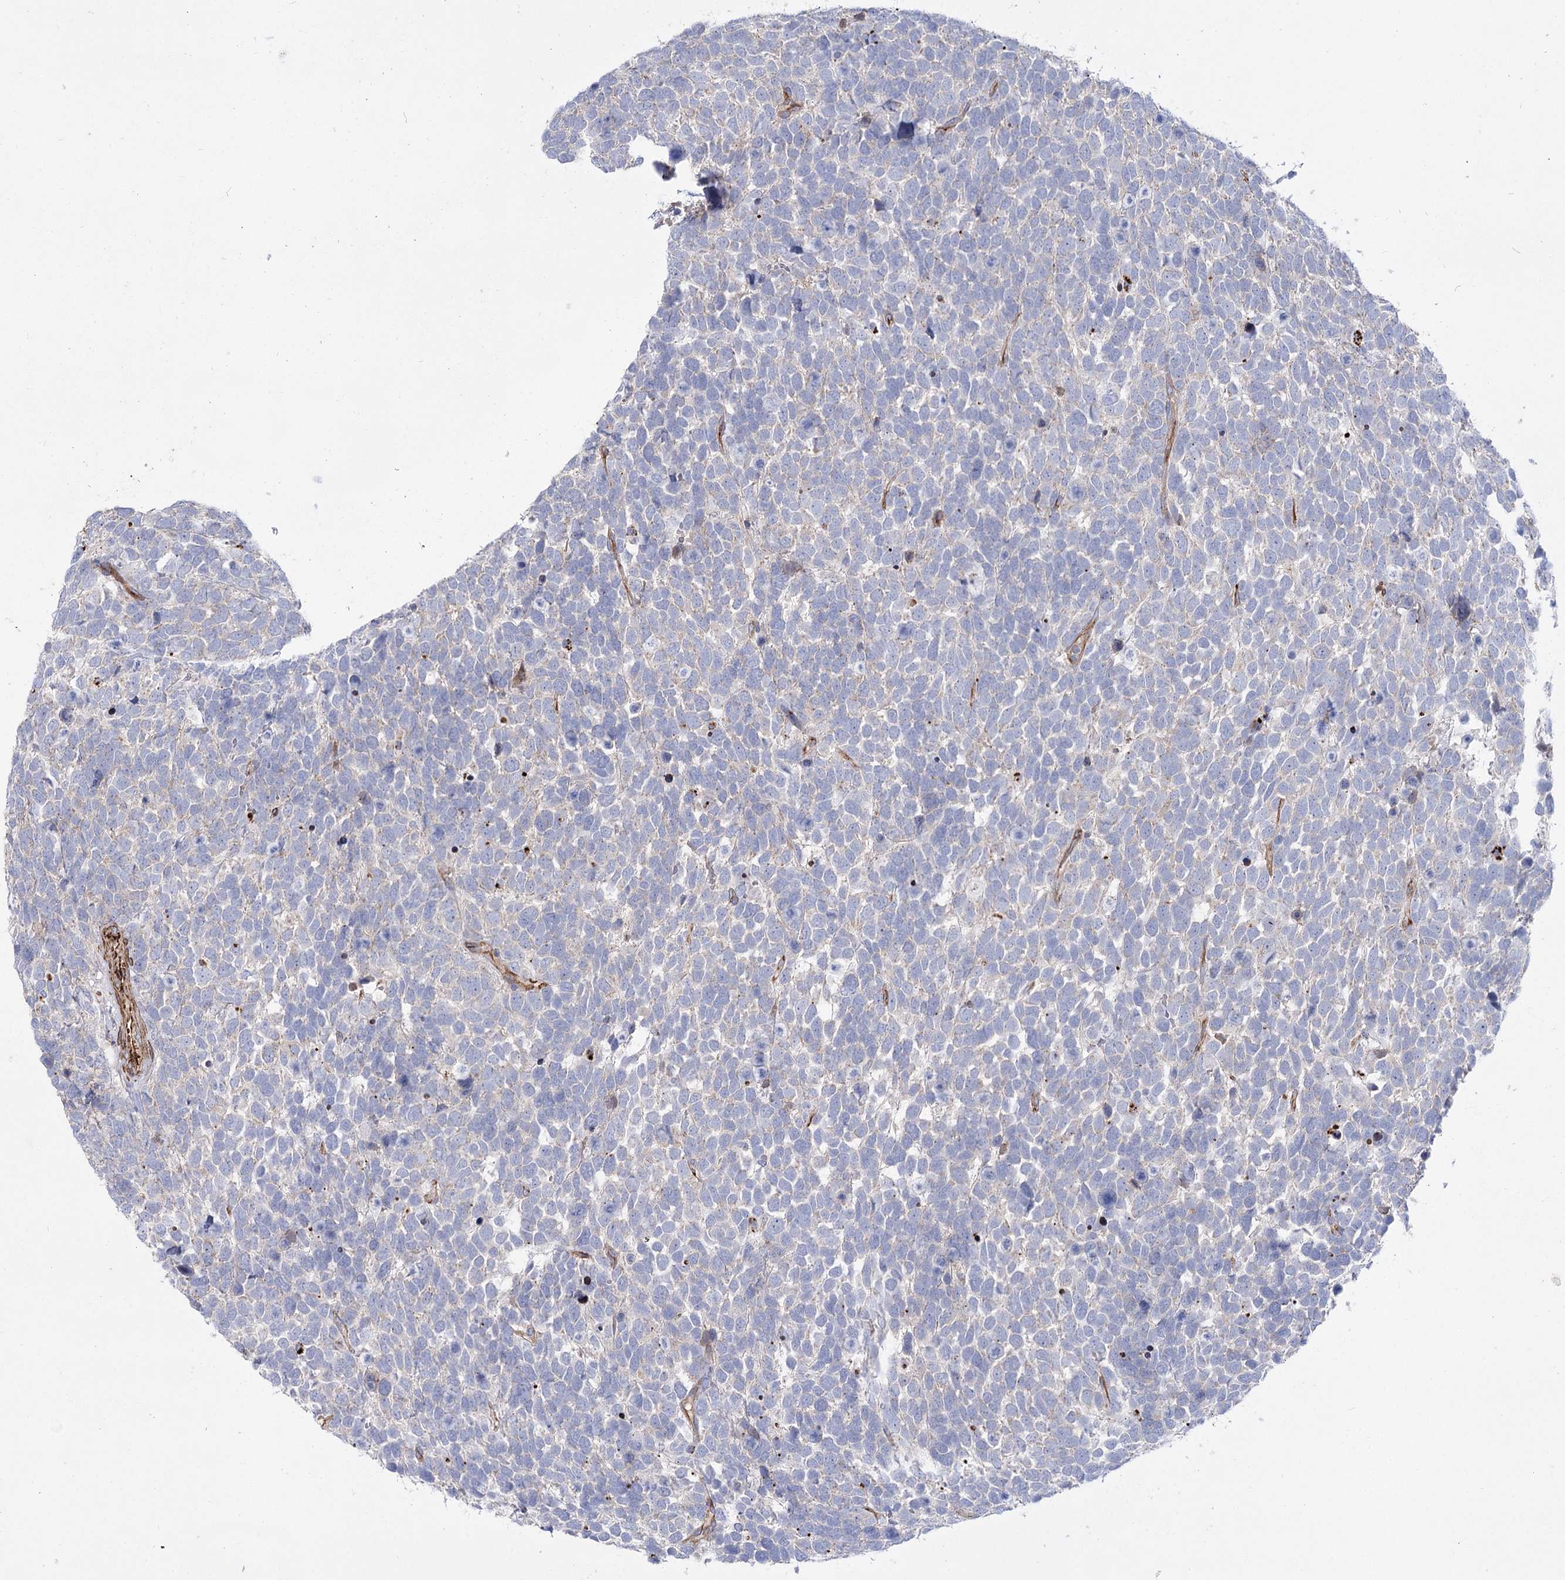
{"staining": {"intensity": "negative", "quantity": "none", "location": "none"}, "tissue": "urothelial cancer", "cell_type": "Tumor cells", "image_type": "cancer", "snomed": [{"axis": "morphology", "description": "Urothelial carcinoma, High grade"}, {"axis": "topography", "description": "Urinary bladder"}], "caption": "An IHC micrograph of urothelial carcinoma (high-grade) is shown. There is no staining in tumor cells of urothelial carcinoma (high-grade). (Brightfield microscopy of DAB IHC at high magnification).", "gene": "TMEM164", "patient": {"sex": "female", "age": 82}}